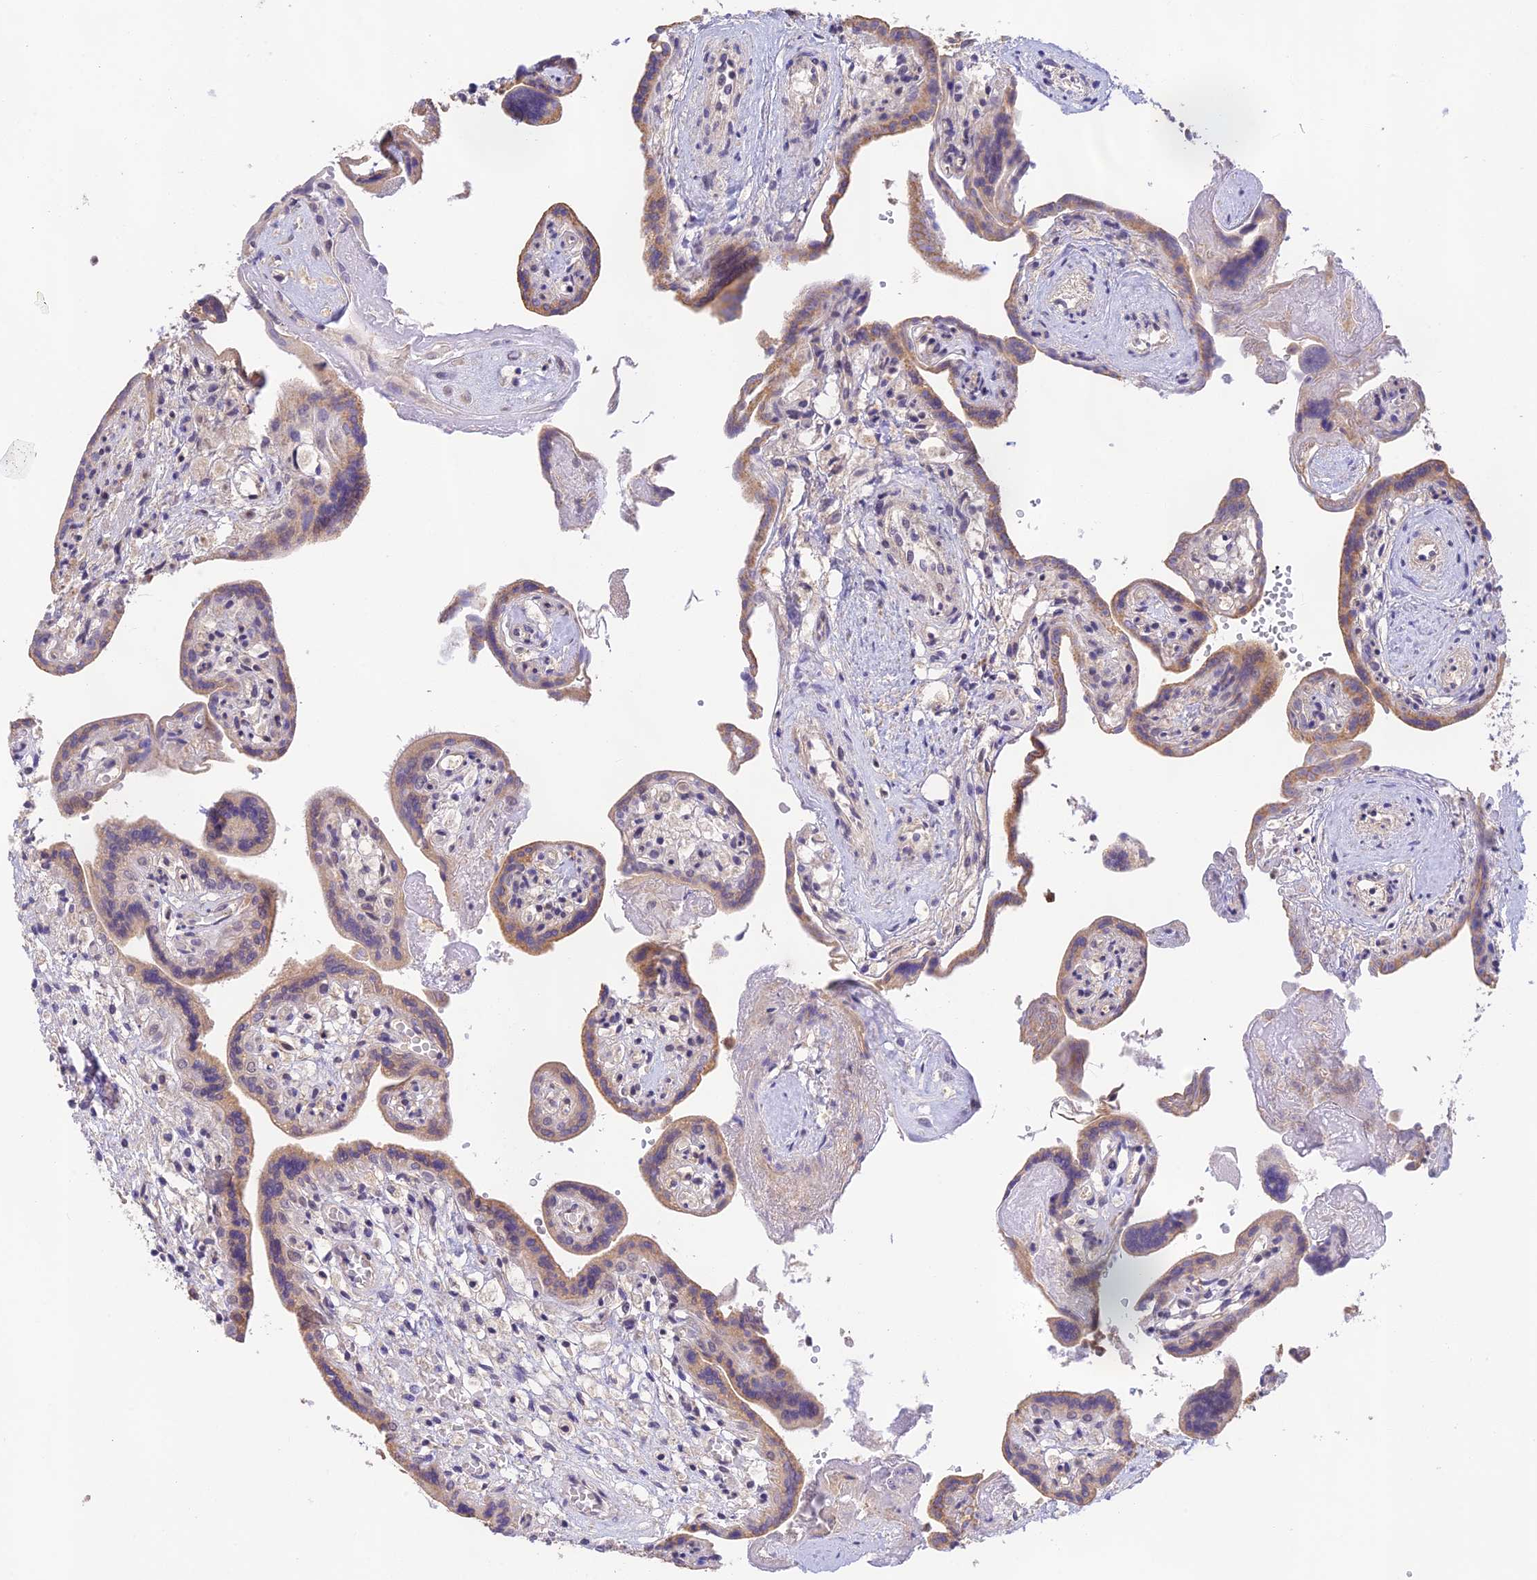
{"staining": {"intensity": "strong", "quantity": "25%-75%", "location": "cytoplasmic/membranous,nuclear"}, "tissue": "placenta", "cell_type": "Trophoblastic cells", "image_type": "normal", "snomed": [{"axis": "morphology", "description": "Normal tissue, NOS"}, {"axis": "topography", "description": "Placenta"}], "caption": "This histopathology image shows immunohistochemistry staining of unremarkable placenta, with high strong cytoplasmic/membranous,nuclear expression in approximately 25%-75% of trophoblastic cells.", "gene": "THAP11", "patient": {"sex": "female", "age": 37}}